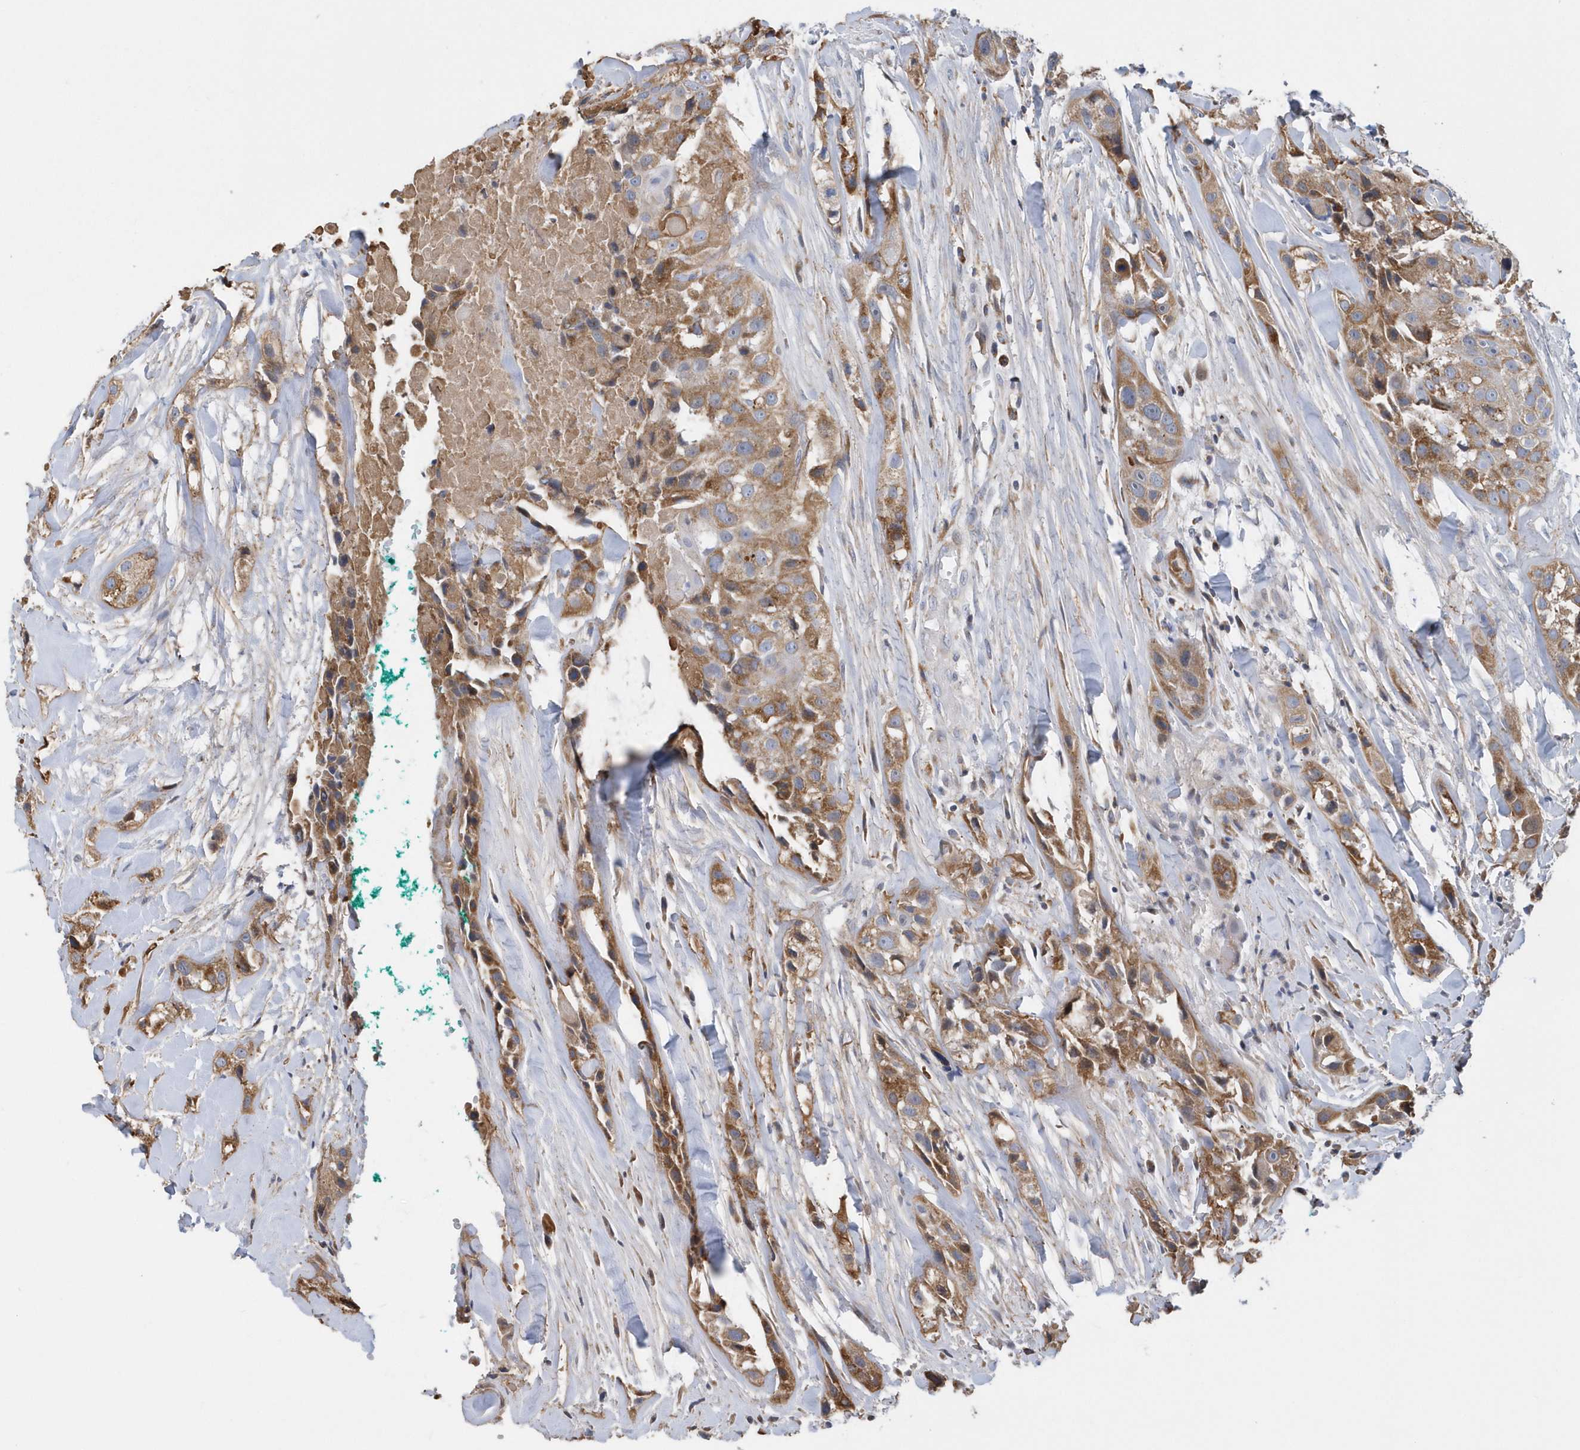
{"staining": {"intensity": "moderate", "quantity": ">75%", "location": "cytoplasmic/membranous"}, "tissue": "head and neck cancer", "cell_type": "Tumor cells", "image_type": "cancer", "snomed": [{"axis": "morphology", "description": "Normal tissue, NOS"}, {"axis": "morphology", "description": "Squamous cell carcinoma, NOS"}, {"axis": "topography", "description": "Skeletal muscle"}, {"axis": "topography", "description": "Head-Neck"}], "caption": "High-power microscopy captured an IHC image of head and neck squamous cell carcinoma, revealing moderate cytoplasmic/membranous positivity in about >75% of tumor cells. (Stains: DAB (3,3'-diaminobenzidine) in brown, nuclei in blue, Microscopy: brightfield microscopy at high magnification).", "gene": "VWA5B2", "patient": {"sex": "male", "age": 51}}